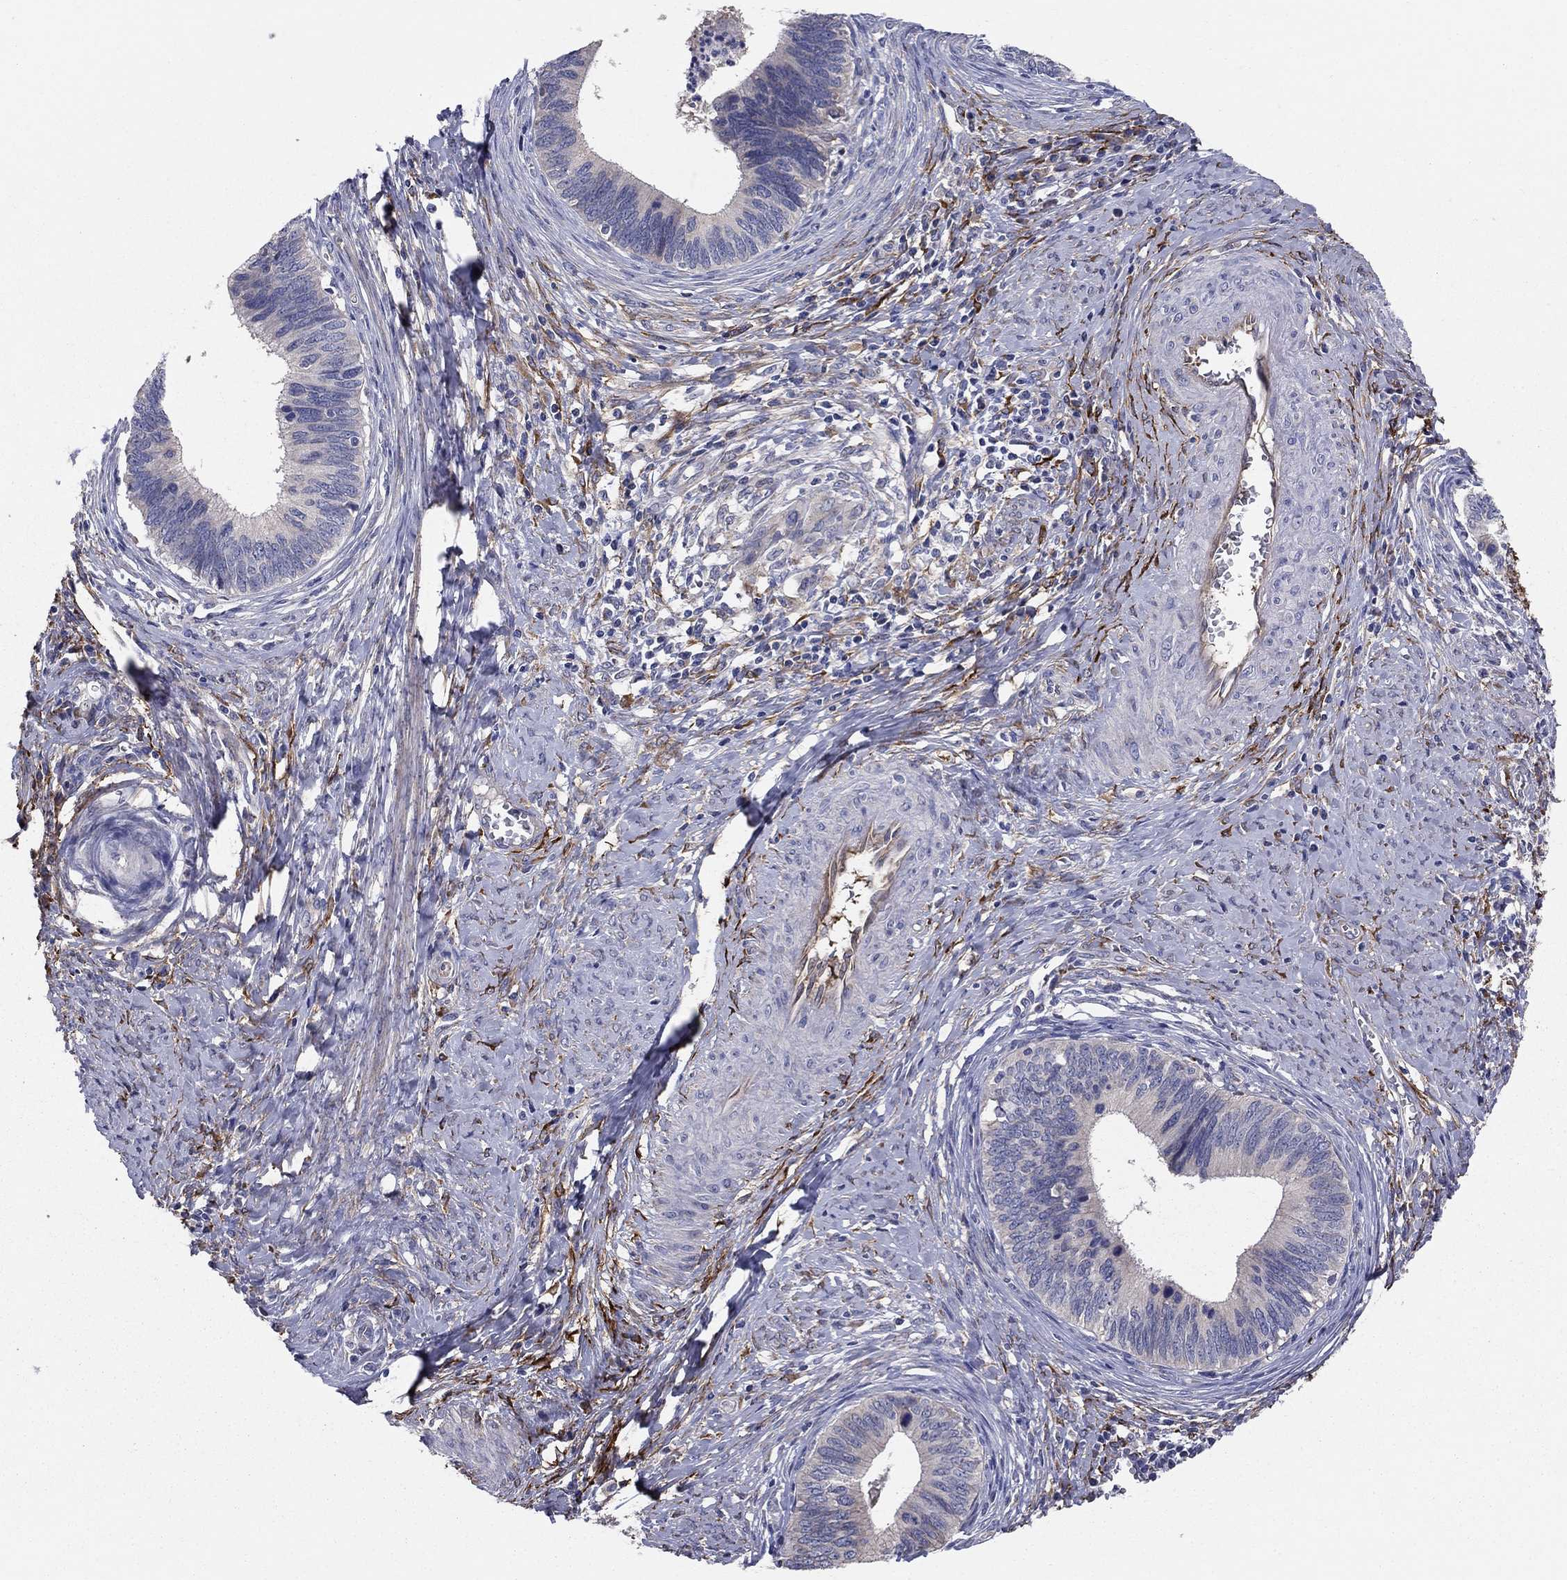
{"staining": {"intensity": "negative", "quantity": "none", "location": "none"}, "tissue": "cervical cancer", "cell_type": "Tumor cells", "image_type": "cancer", "snomed": [{"axis": "morphology", "description": "Adenocarcinoma, NOS"}, {"axis": "topography", "description": "Cervix"}], "caption": "Photomicrograph shows no significant protein positivity in tumor cells of adenocarcinoma (cervical).", "gene": "EMP2", "patient": {"sex": "female", "age": 42}}